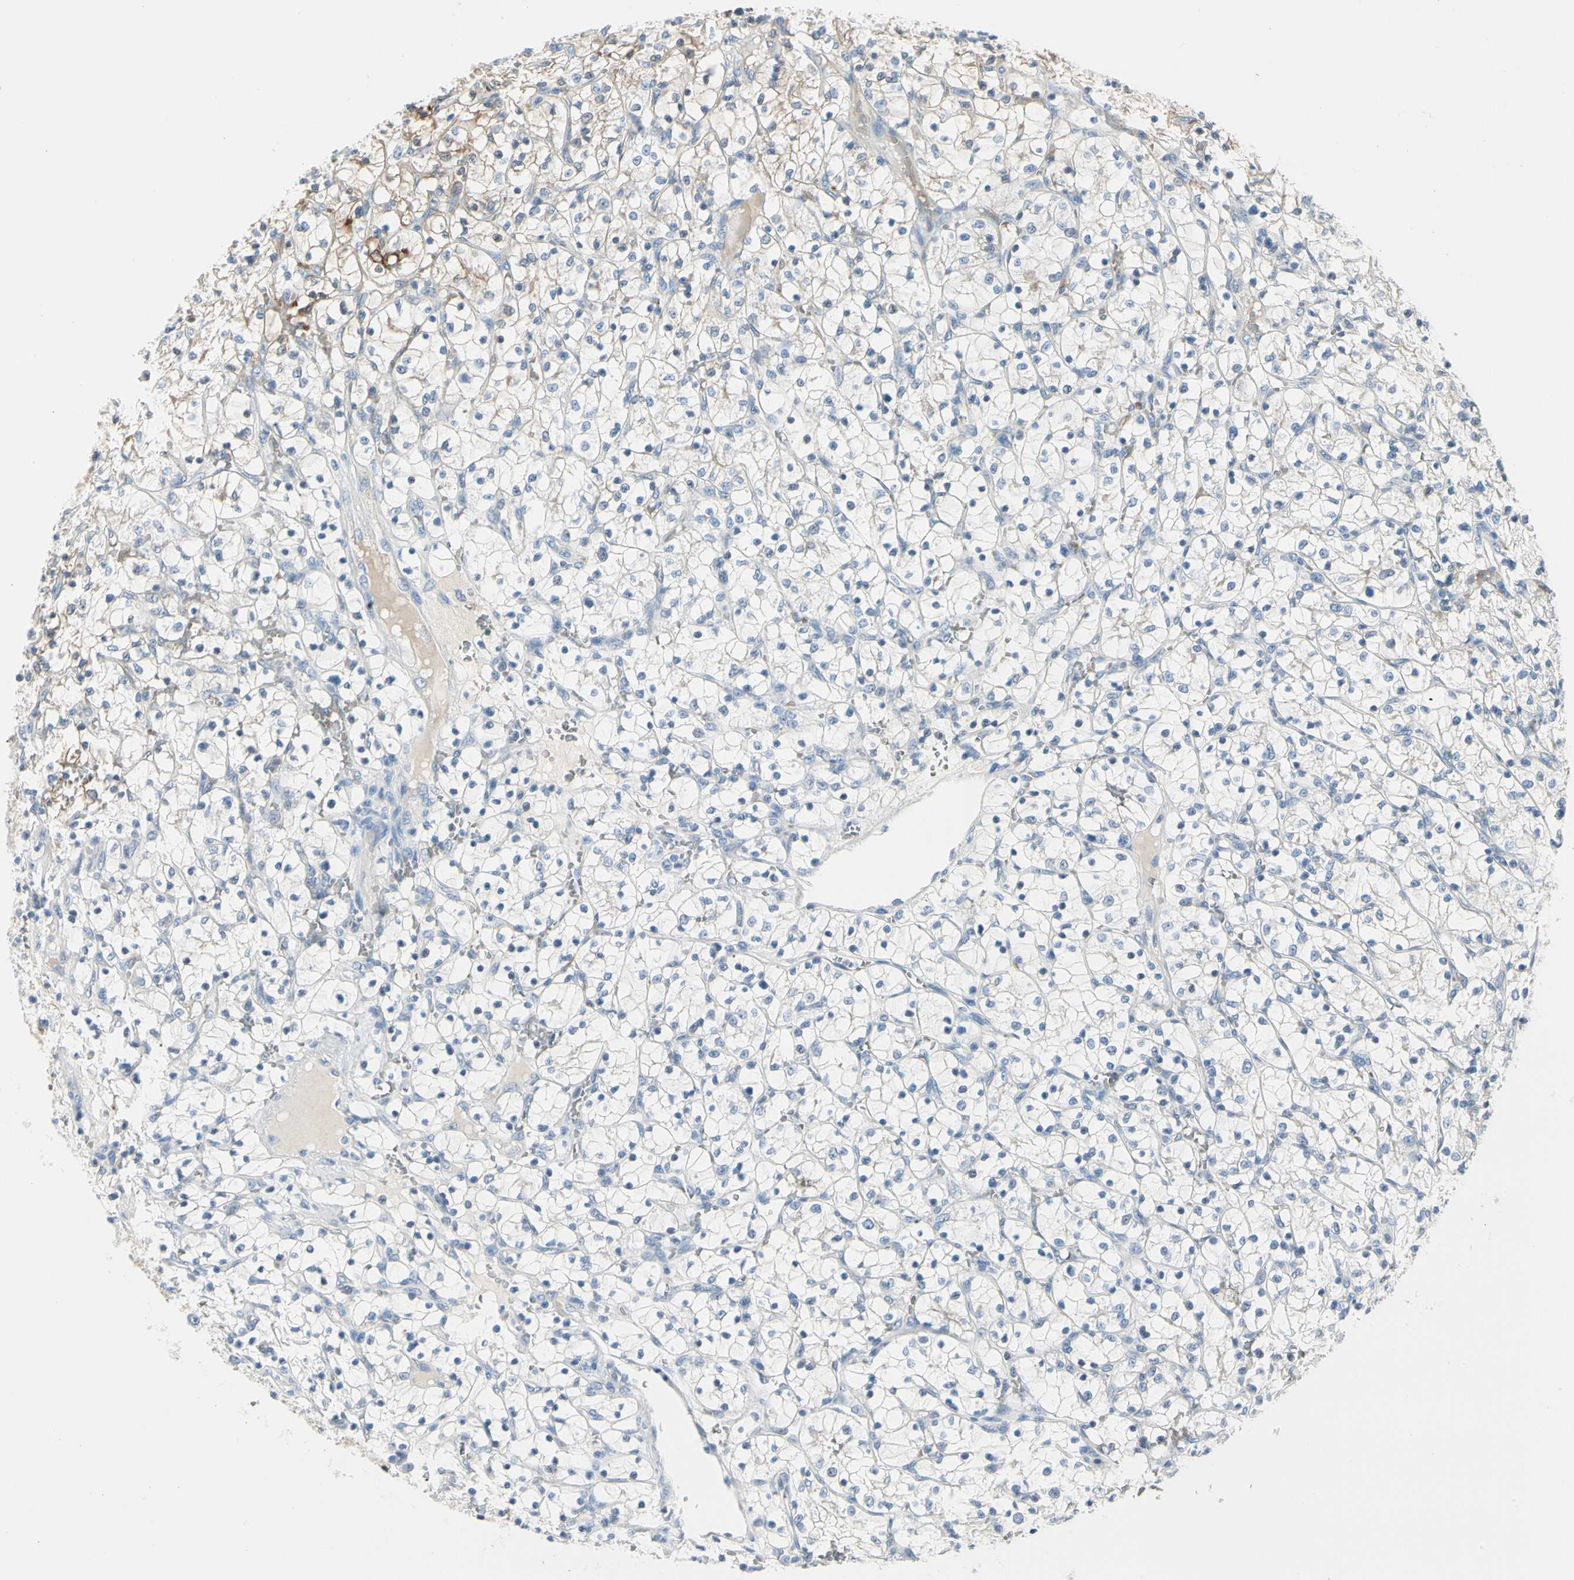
{"staining": {"intensity": "negative", "quantity": "none", "location": "none"}, "tissue": "renal cancer", "cell_type": "Tumor cells", "image_type": "cancer", "snomed": [{"axis": "morphology", "description": "Adenocarcinoma, NOS"}, {"axis": "topography", "description": "Kidney"}], "caption": "Renal adenocarcinoma was stained to show a protein in brown. There is no significant staining in tumor cells.", "gene": "CA1", "patient": {"sex": "female", "age": 69}}